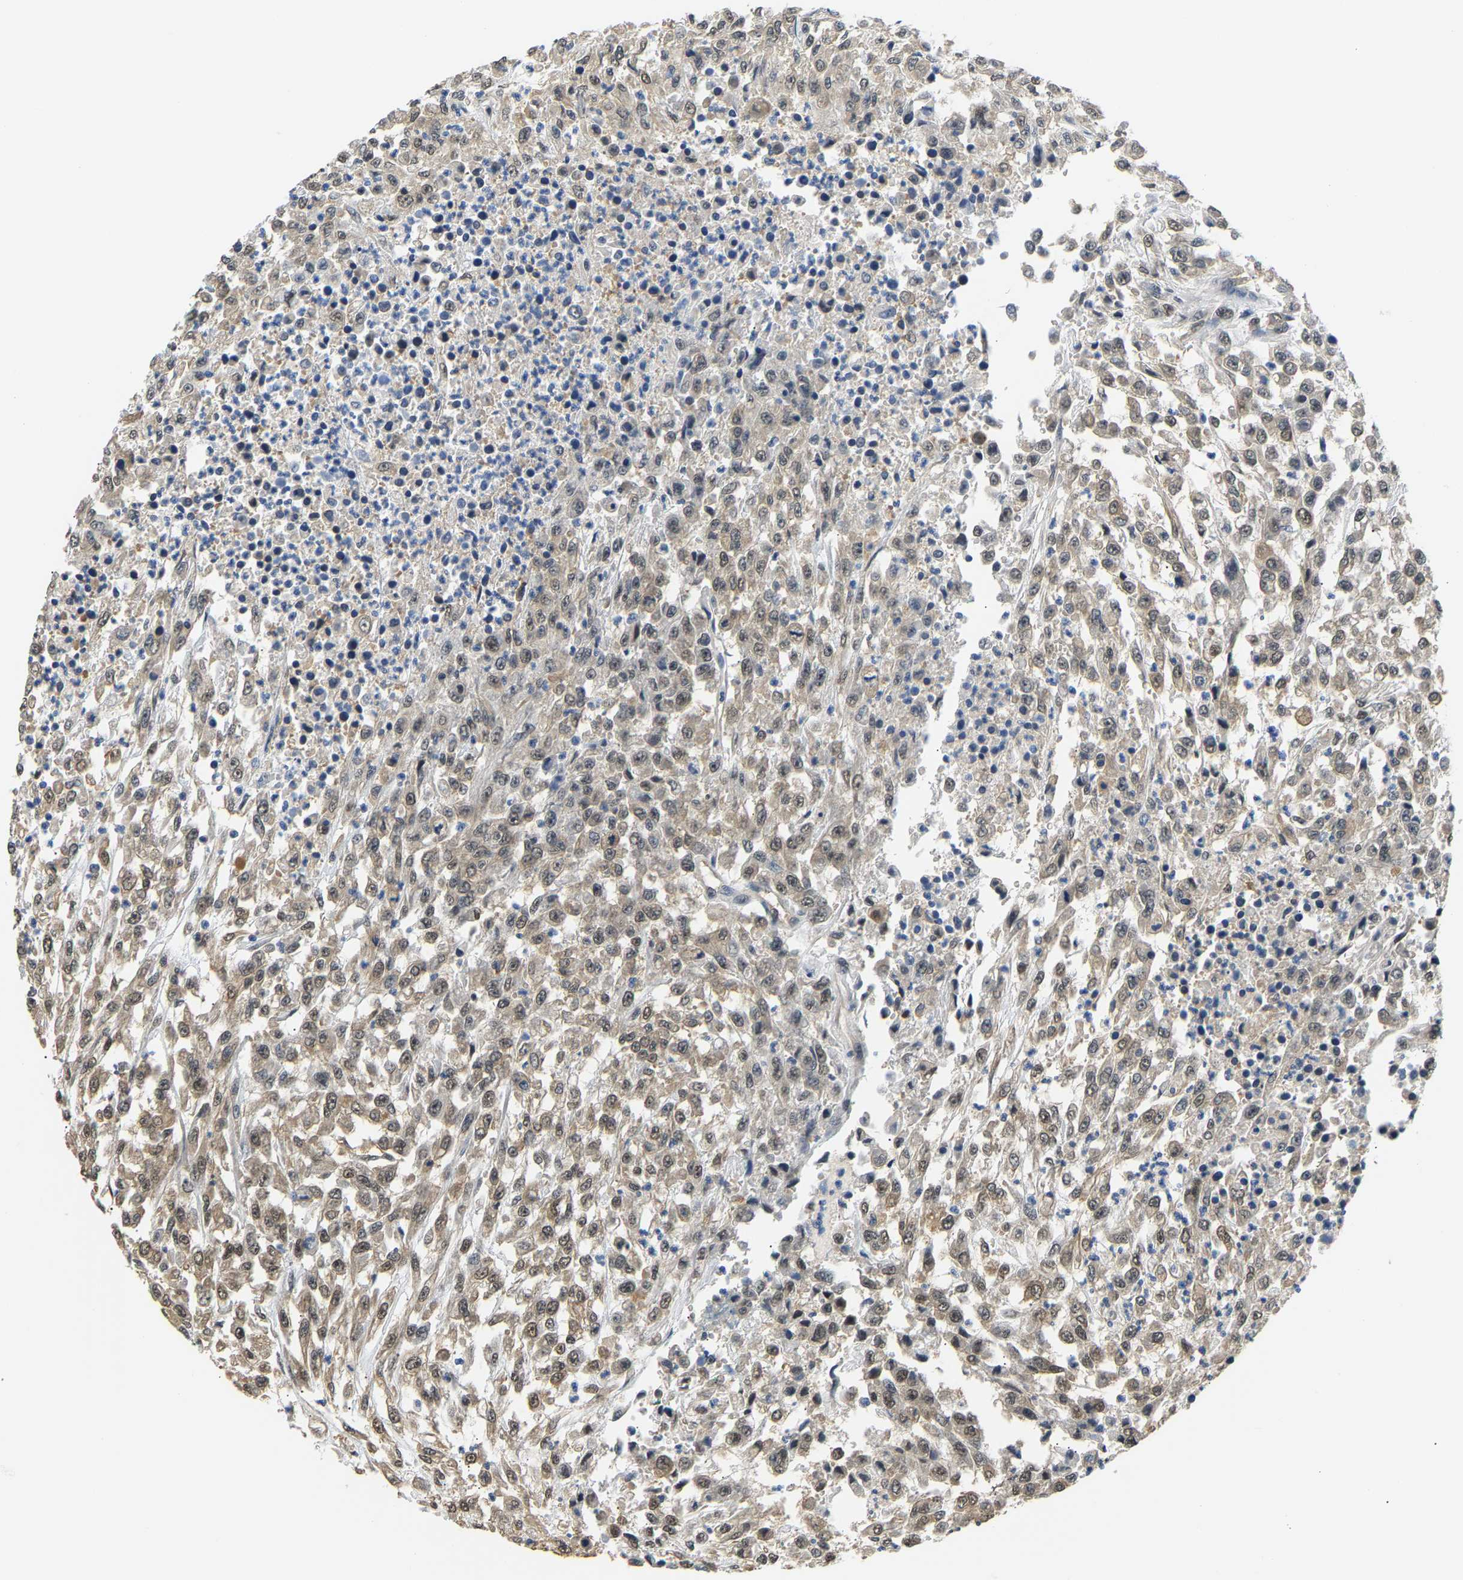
{"staining": {"intensity": "moderate", "quantity": ">75%", "location": "cytoplasmic/membranous"}, "tissue": "urothelial cancer", "cell_type": "Tumor cells", "image_type": "cancer", "snomed": [{"axis": "morphology", "description": "Urothelial carcinoma, High grade"}, {"axis": "topography", "description": "Urinary bladder"}], "caption": "Urothelial cancer tissue reveals moderate cytoplasmic/membranous expression in about >75% of tumor cells, visualized by immunohistochemistry.", "gene": "ARHGEF12", "patient": {"sex": "male", "age": 46}}